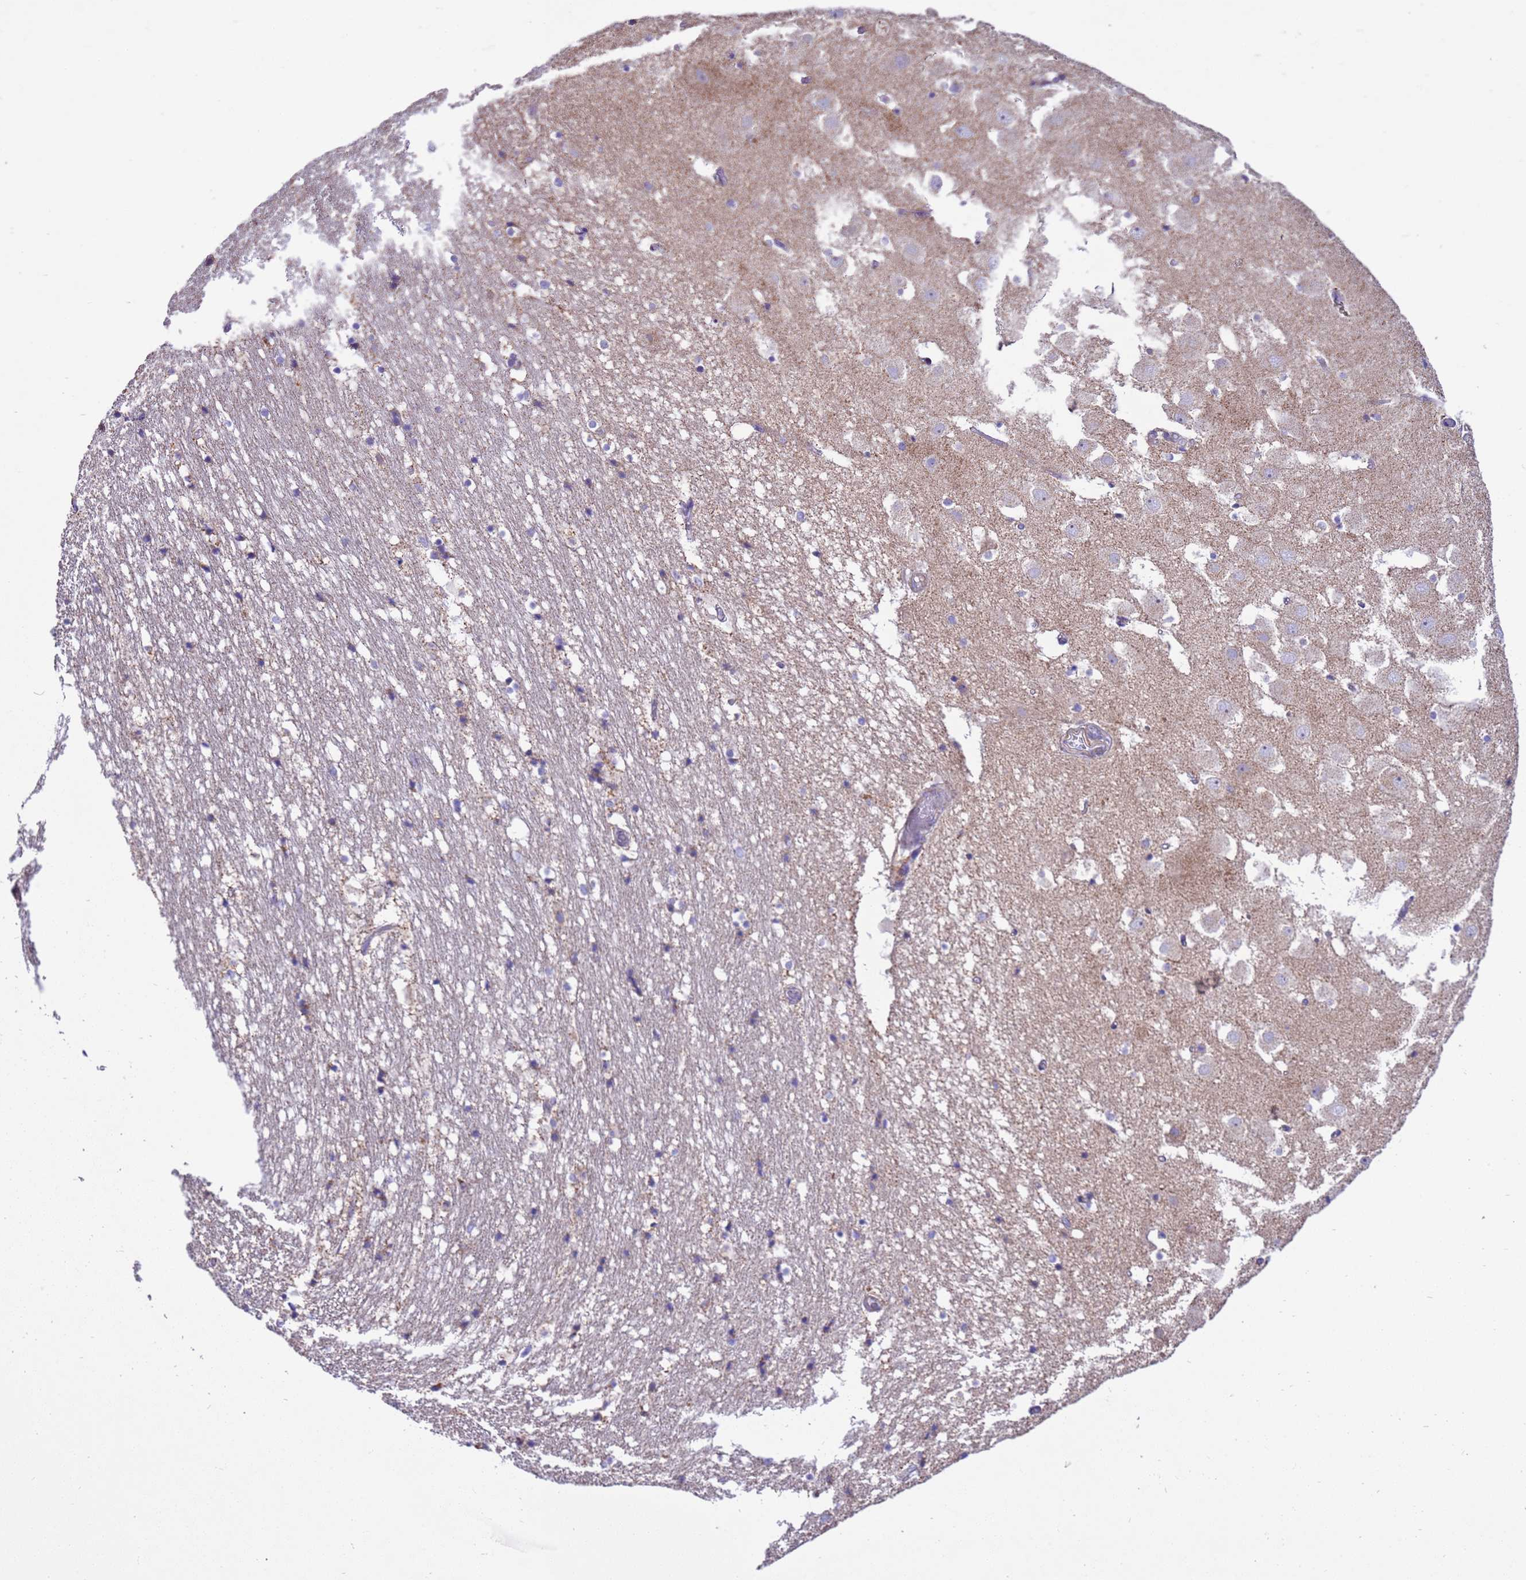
{"staining": {"intensity": "weak", "quantity": "<25%", "location": "cytoplasmic/membranous"}, "tissue": "hippocampus", "cell_type": "Glial cells", "image_type": "normal", "snomed": [{"axis": "morphology", "description": "Normal tissue, NOS"}, {"axis": "topography", "description": "Hippocampus"}], "caption": "This image is of normal hippocampus stained with IHC to label a protein in brown with the nuclei are counter-stained blue. There is no positivity in glial cells.", "gene": "RNF165", "patient": {"sex": "female", "age": 52}}